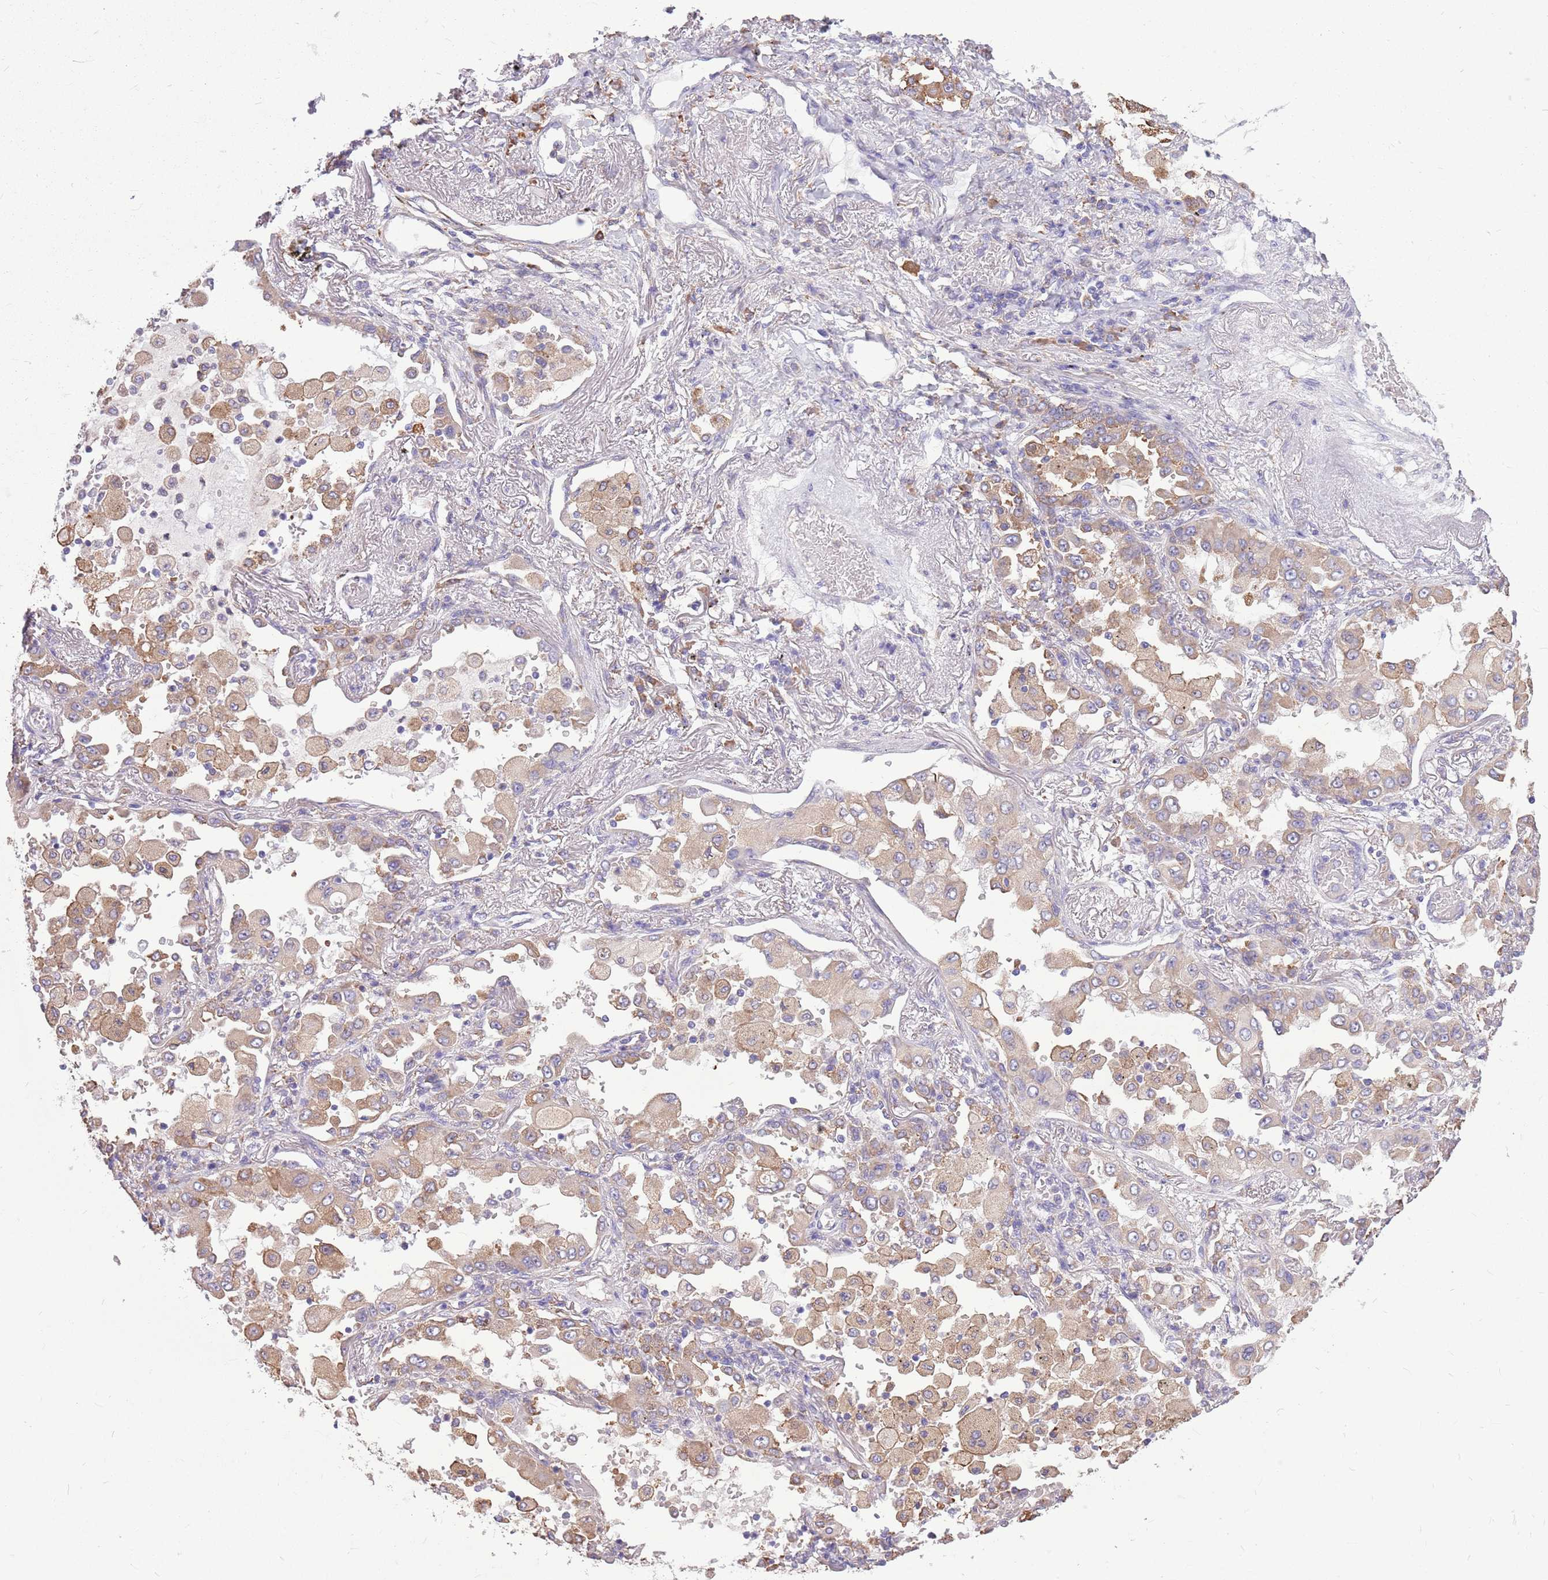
{"staining": {"intensity": "weak", "quantity": "25%-75%", "location": "cytoplasmic/membranous"}, "tissue": "lung cancer", "cell_type": "Tumor cells", "image_type": "cancer", "snomed": [{"axis": "morphology", "description": "Squamous cell carcinoma, NOS"}, {"axis": "topography", "description": "Lung"}], "caption": "Protein expression analysis of human lung squamous cell carcinoma reveals weak cytoplasmic/membranous positivity in approximately 25%-75% of tumor cells.", "gene": "KCTD19", "patient": {"sex": "male", "age": 74}}